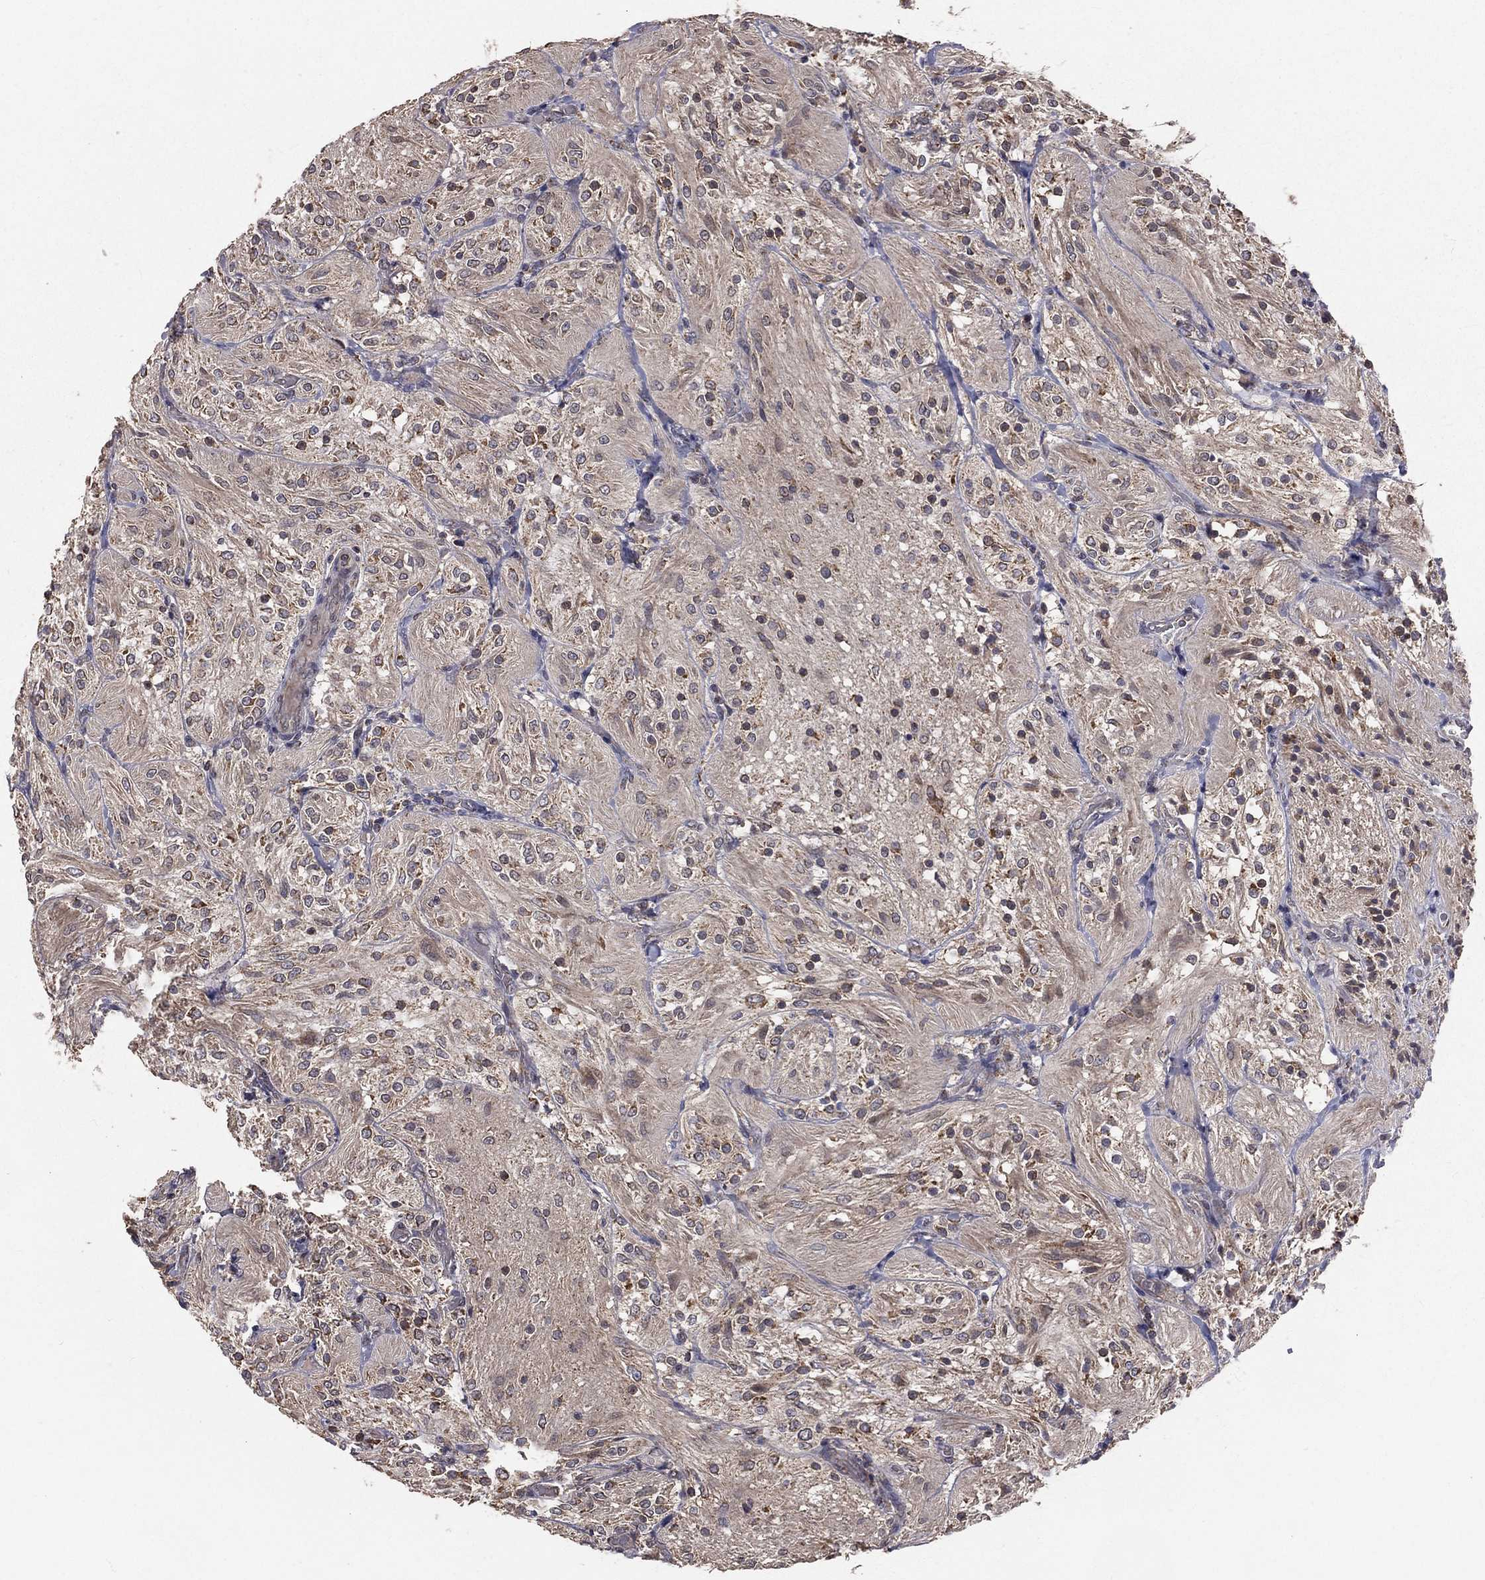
{"staining": {"intensity": "moderate", "quantity": "<25%", "location": "cytoplasmic/membranous"}, "tissue": "glioma", "cell_type": "Tumor cells", "image_type": "cancer", "snomed": [{"axis": "morphology", "description": "Glioma, malignant, Low grade"}, {"axis": "topography", "description": "Brain"}], "caption": "Human low-grade glioma (malignant) stained for a protein (brown) shows moderate cytoplasmic/membranous positive expression in approximately <25% of tumor cells.", "gene": "MRPL46", "patient": {"sex": "male", "age": 3}}